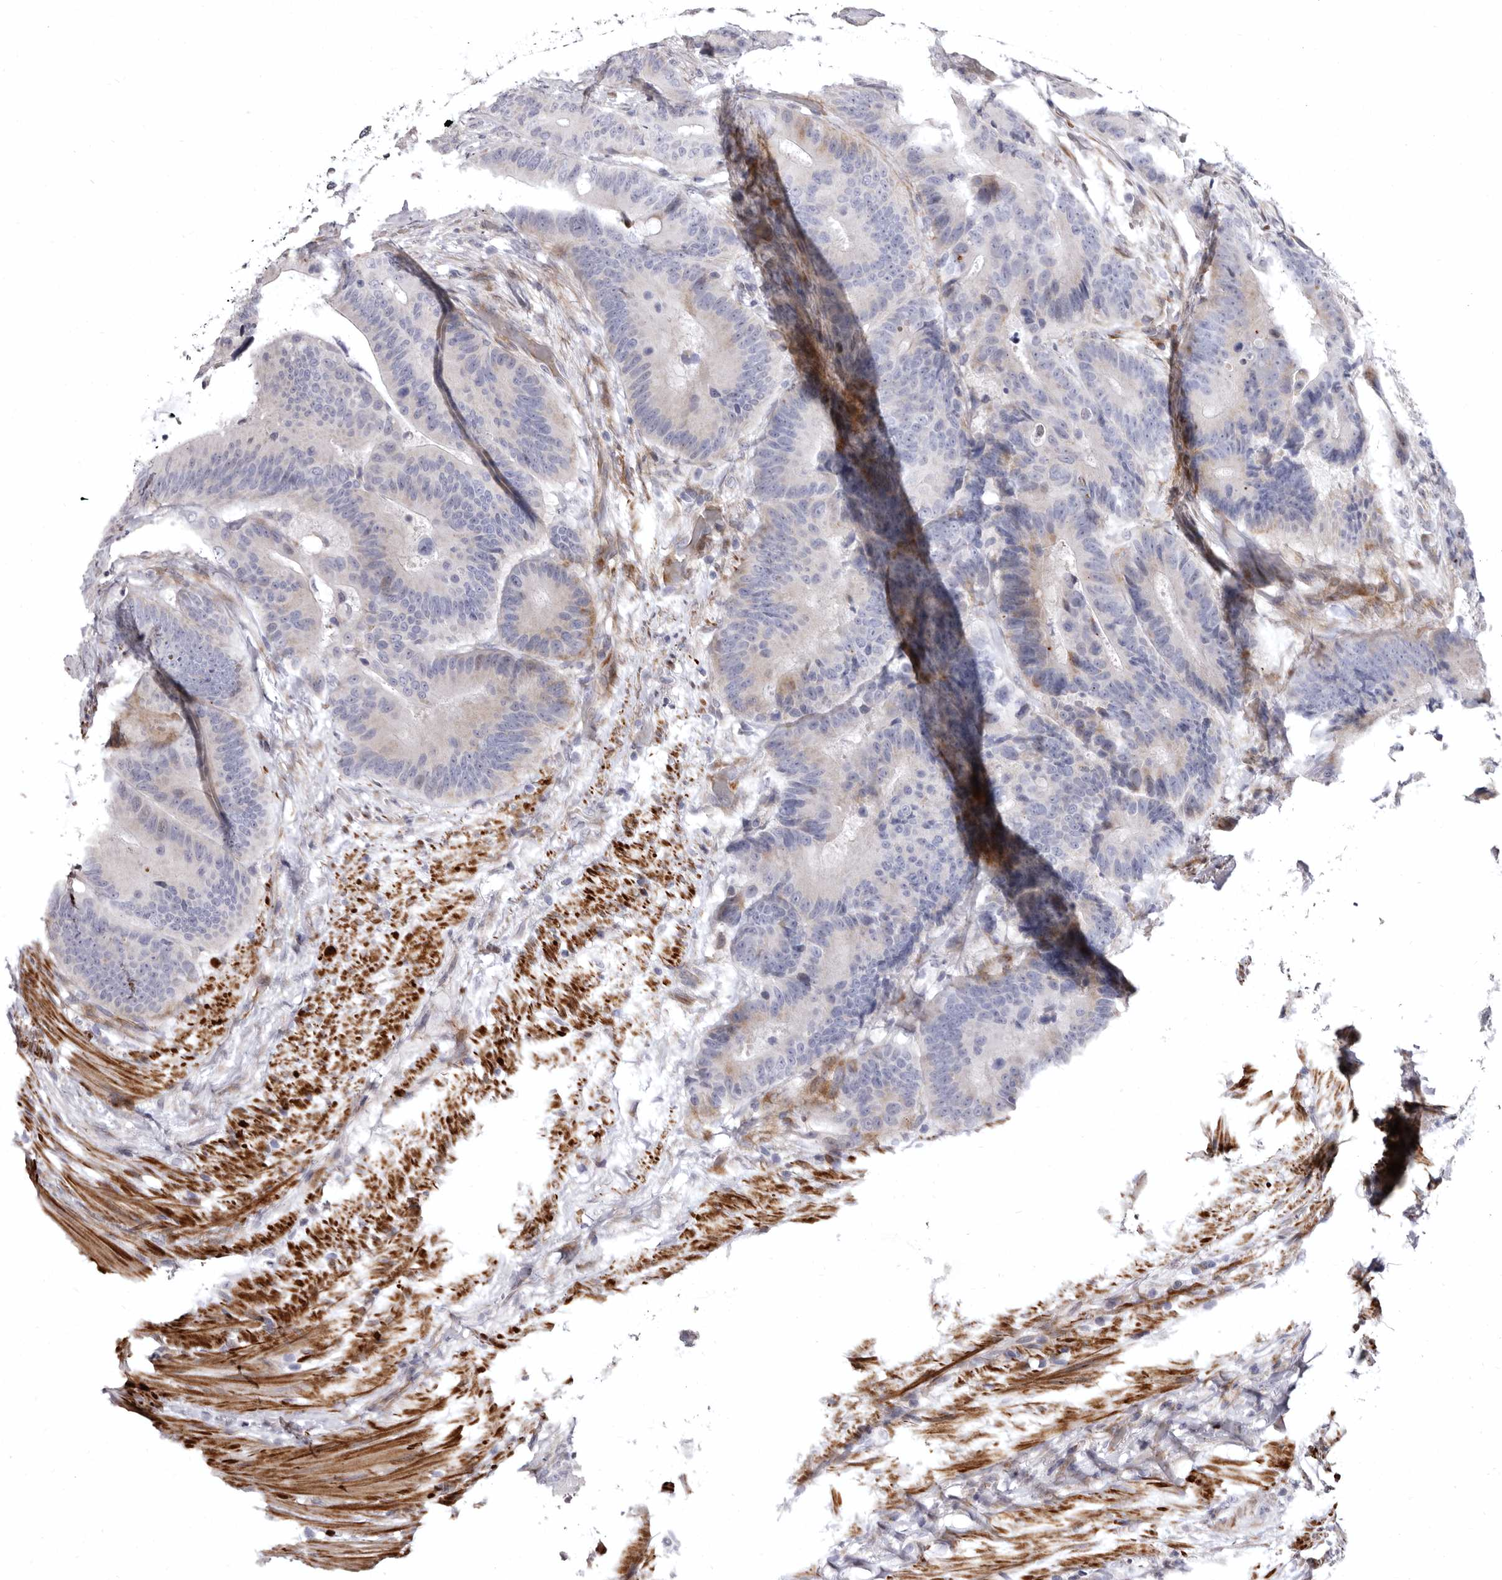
{"staining": {"intensity": "weak", "quantity": "<25%", "location": "cytoplasmic/membranous"}, "tissue": "colorectal cancer", "cell_type": "Tumor cells", "image_type": "cancer", "snomed": [{"axis": "morphology", "description": "Adenocarcinoma, NOS"}, {"axis": "topography", "description": "Colon"}], "caption": "This image is of colorectal adenocarcinoma stained with IHC to label a protein in brown with the nuclei are counter-stained blue. There is no positivity in tumor cells.", "gene": "AIDA", "patient": {"sex": "male", "age": 83}}